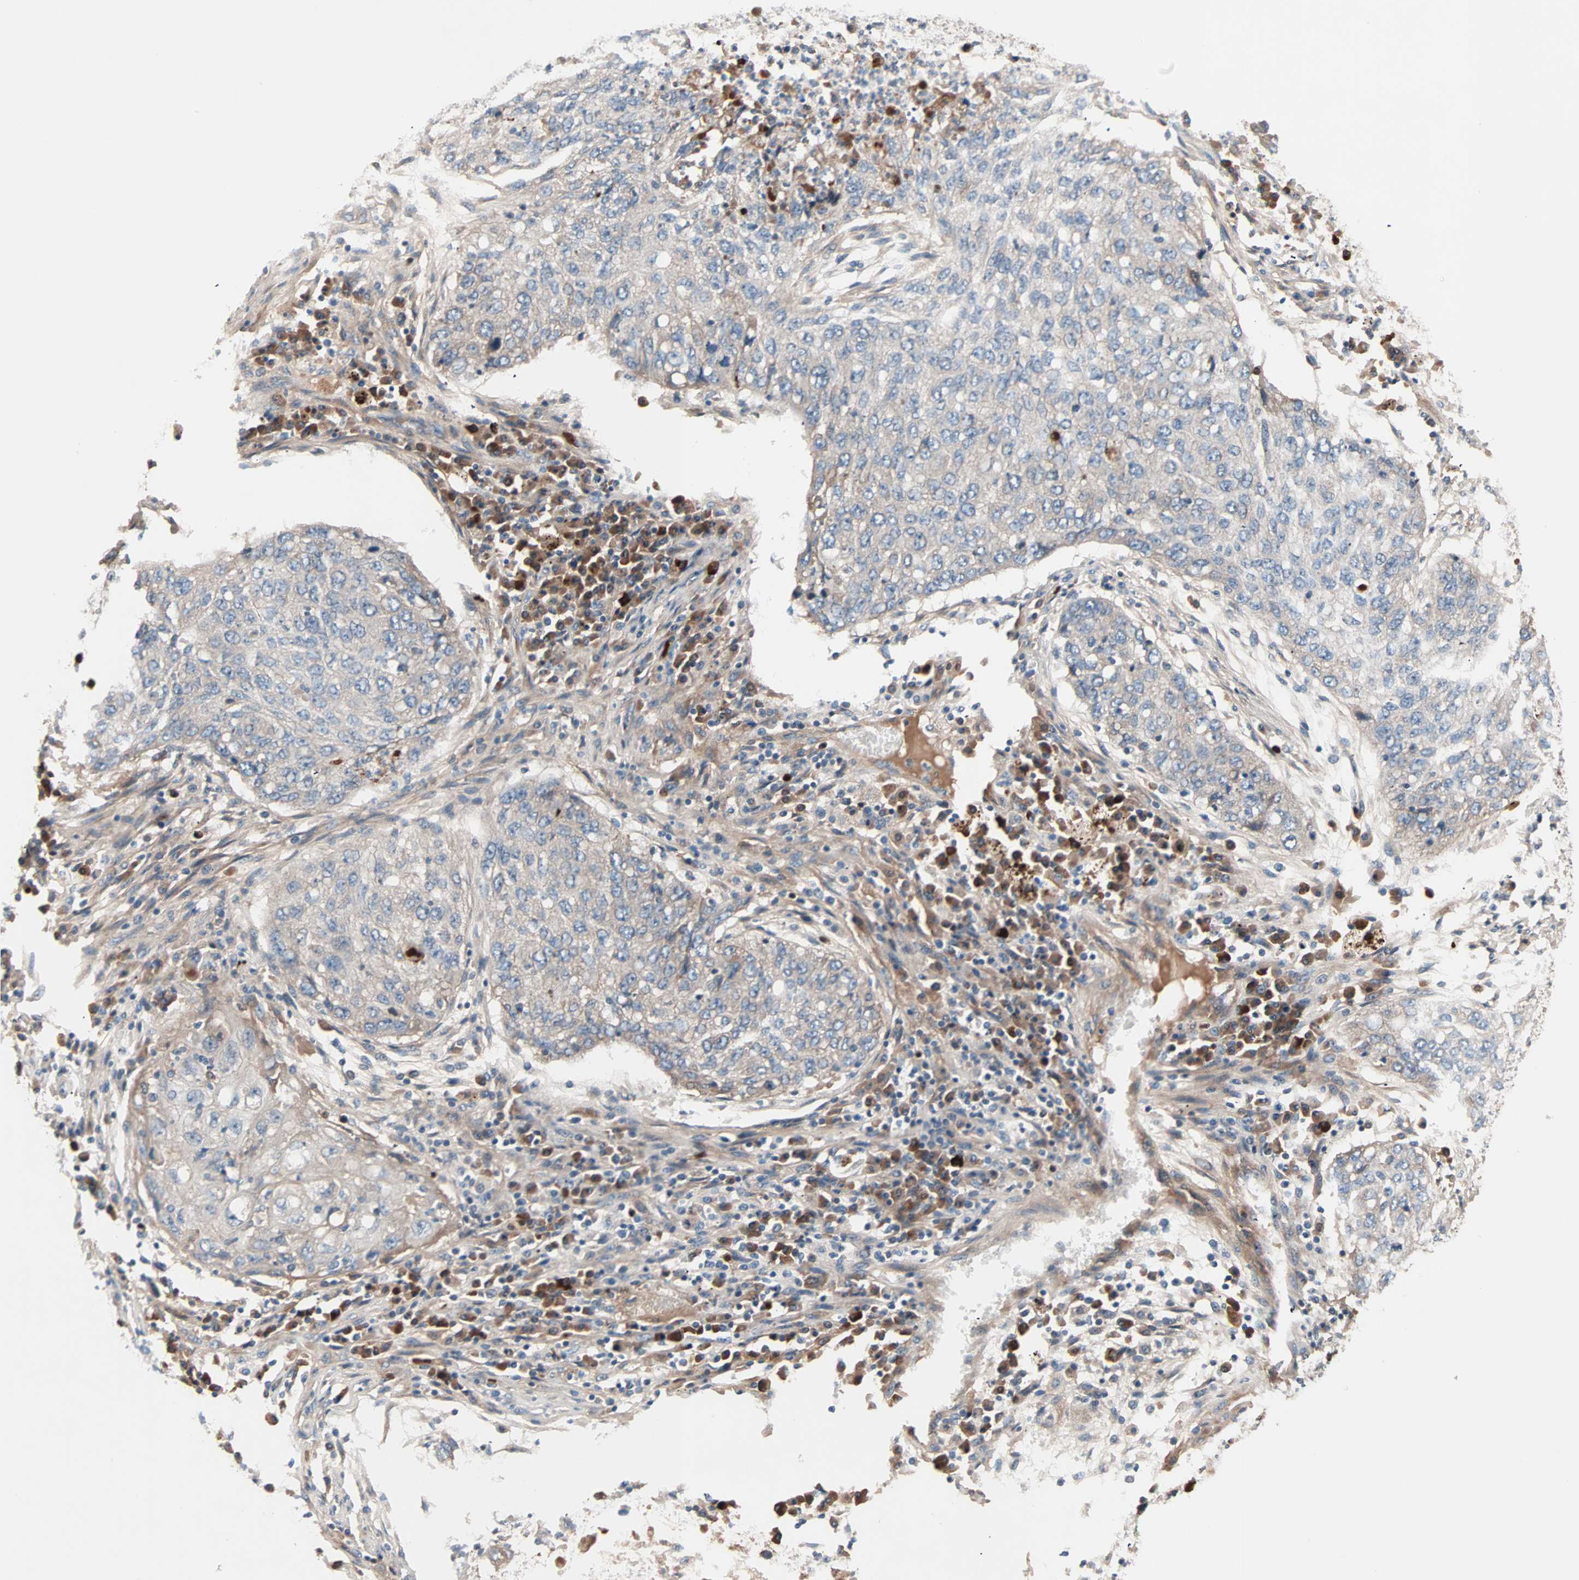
{"staining": {"intensity": "weak", "quantity": "25%-75%", "location": "cytoplasmic/membranous"}, "tissue": "lung cancer", "cell_type": "Tumor cells", "image_type": "cancer", "snomed": [{"axis": "morphology", "description": "Squamous cell carcinoma, NOS"}, {"axis": "topography", "description": "Lung"}], "caption": "A high-resolution photomicrograph shows immunohistochemistry staining of lung cancer, which exhibits weak cytoplasmic/membranous expression in about 25%-75% of tumor cells.", "gene": "CAD", "patient": {"sex": "female", "age": 63}}